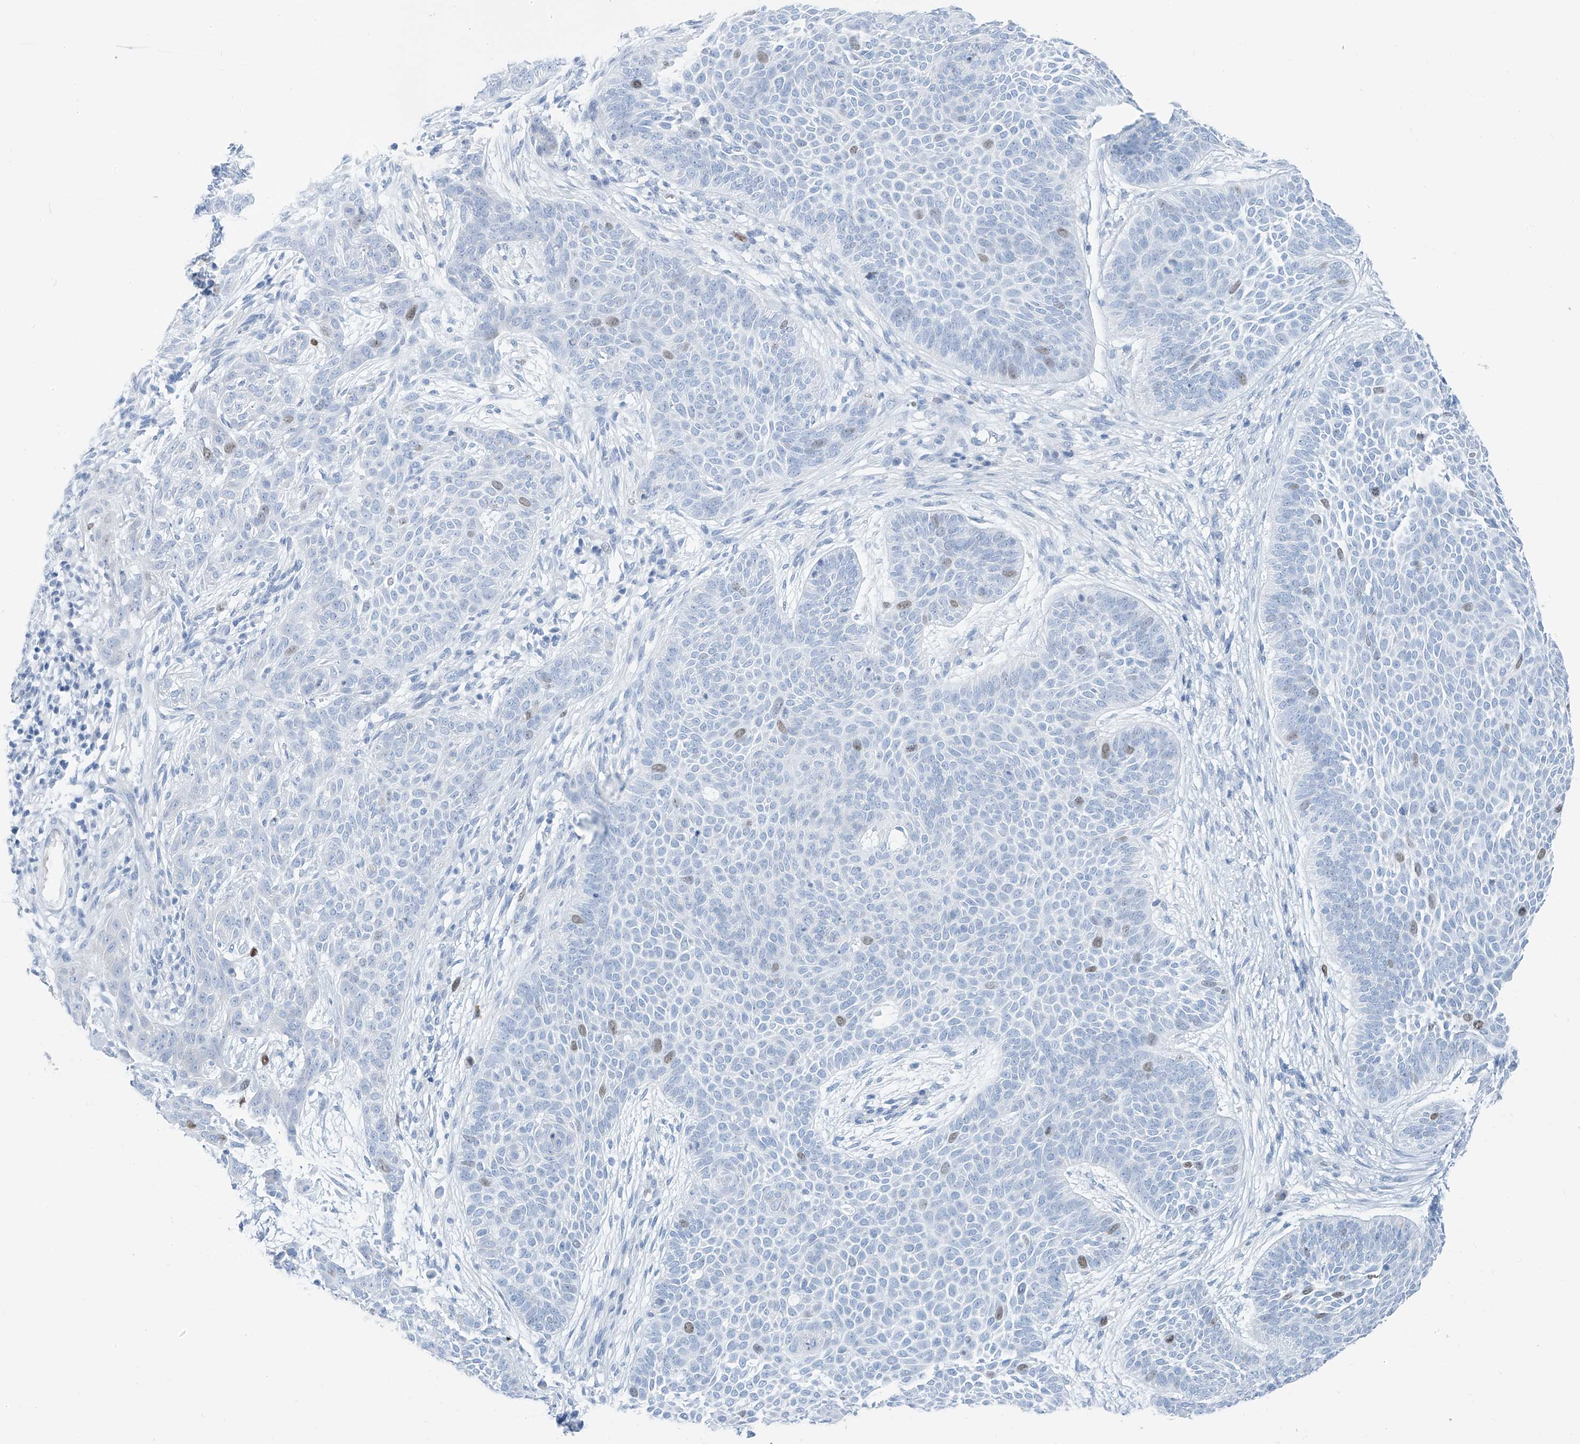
{"staining": {"intensity": "weak", "quantity": "<25%", "location": "nuclear"}, "tissue": "skin cancer", "cell_type": "Tumor cells", "image_type": "cancer", "snomed": [{"axis": "morphology", "description": "Basal cell carcinoma"}, {"axis": "topography", "description": "Skin"}], "caption": "This is an immunohistochemistry (IHC) image of human skin cancer (basal cell carcinoma). There is no staining in tumor cells.", "gene": "SGO2", "patient": {"sex": "male", "age": 85}}